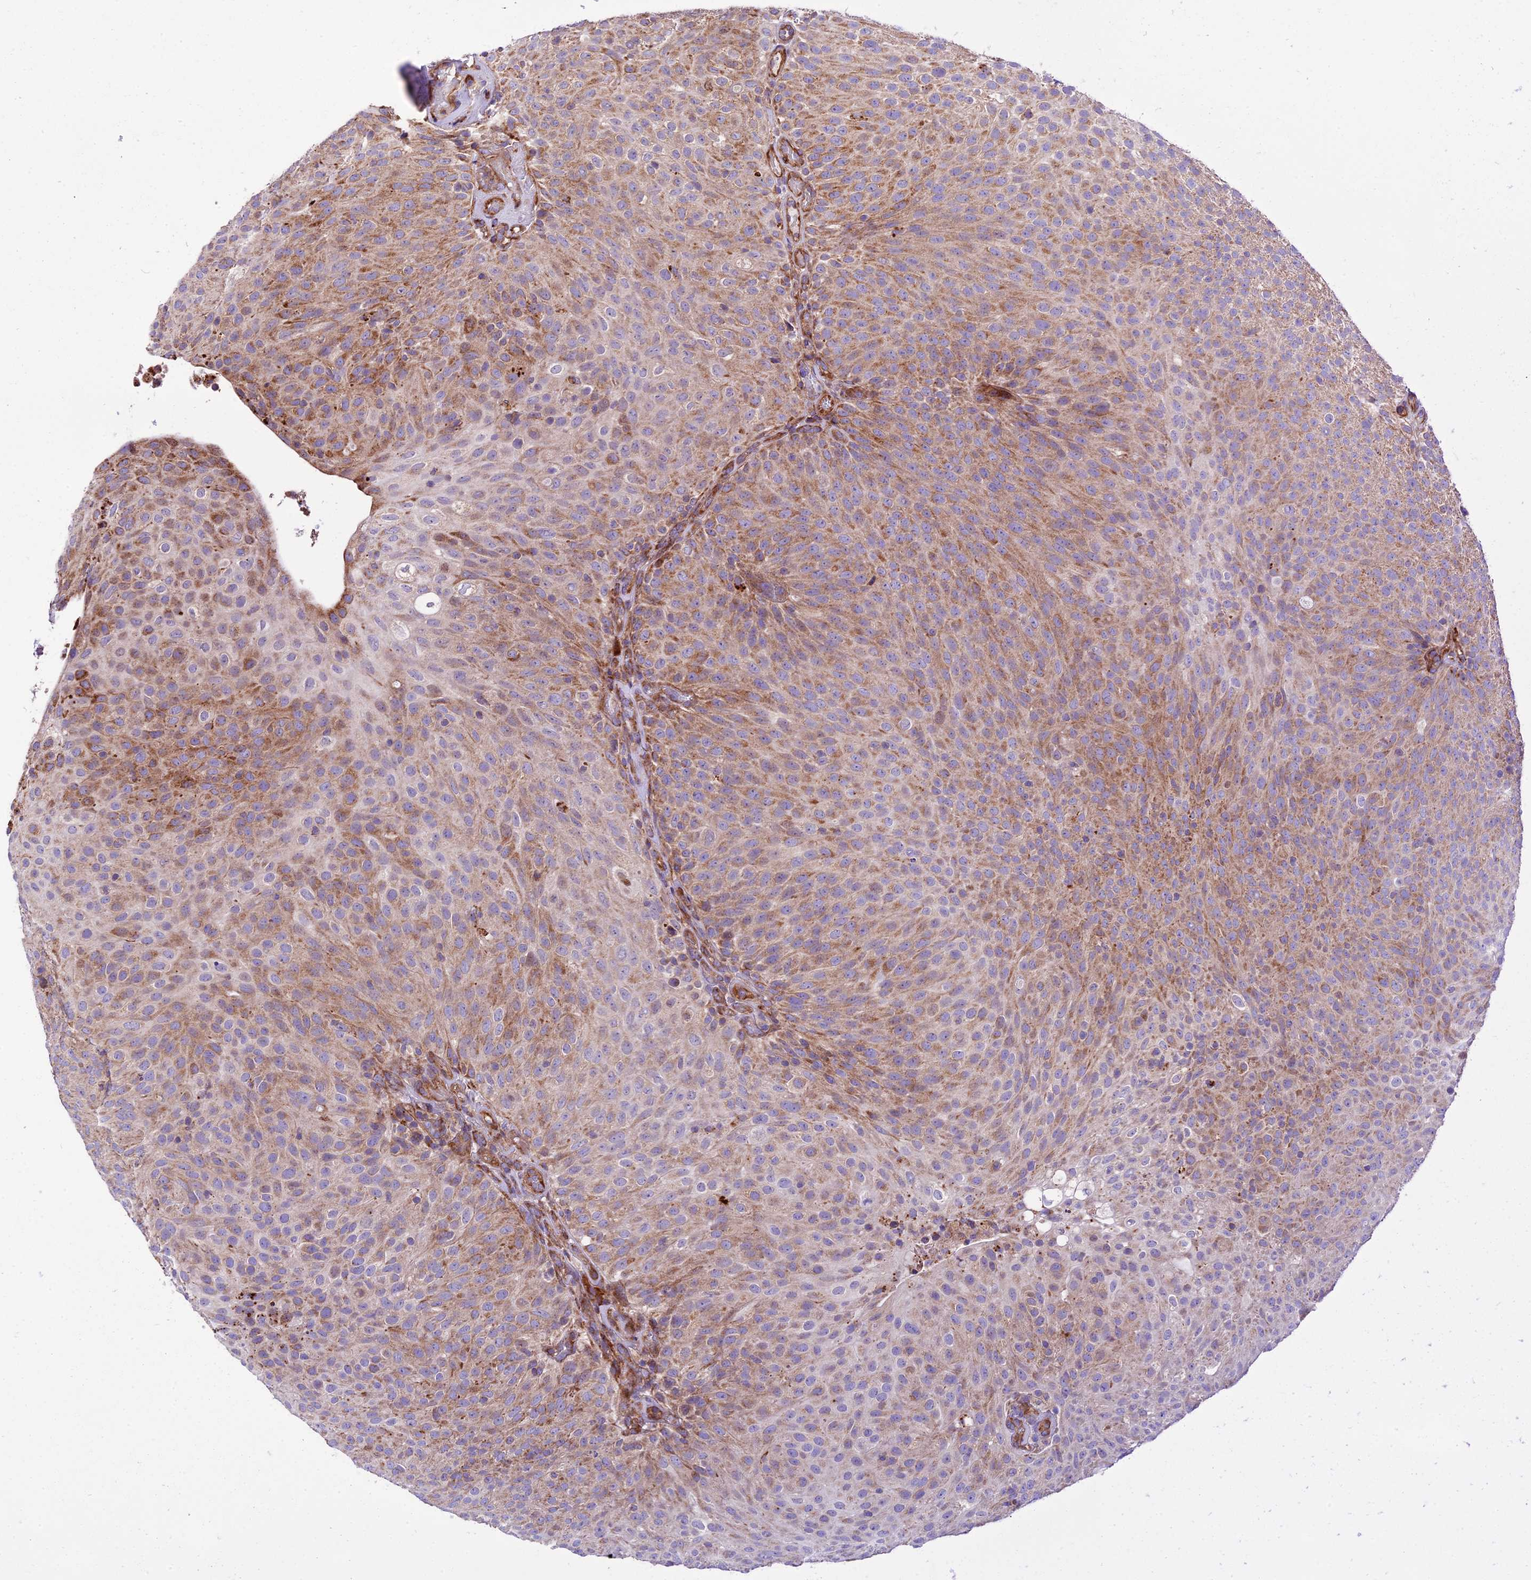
{"staining": {"intensity": "moderate", "quantity": ">75%", "location": "cytoplasmic/membranous"}, "tissue": "urothelial cancer", "cell_type": "Tumor cells", "image_type": "cancer", "snomed": [{"axis": "morphology", "description": "Urothelial carcinoma, Low grade"}, {"axis": "topography", "description": "Urinary bladder"}], "caption": "About >75% of tumor cells in urothelial cancer reveal moderate cytoplasmic/membranous protein expression as visualized by brown immunohistochemical staining.", "gene": "VPS13C", "patient": {"sex": "male", "age": 78}}